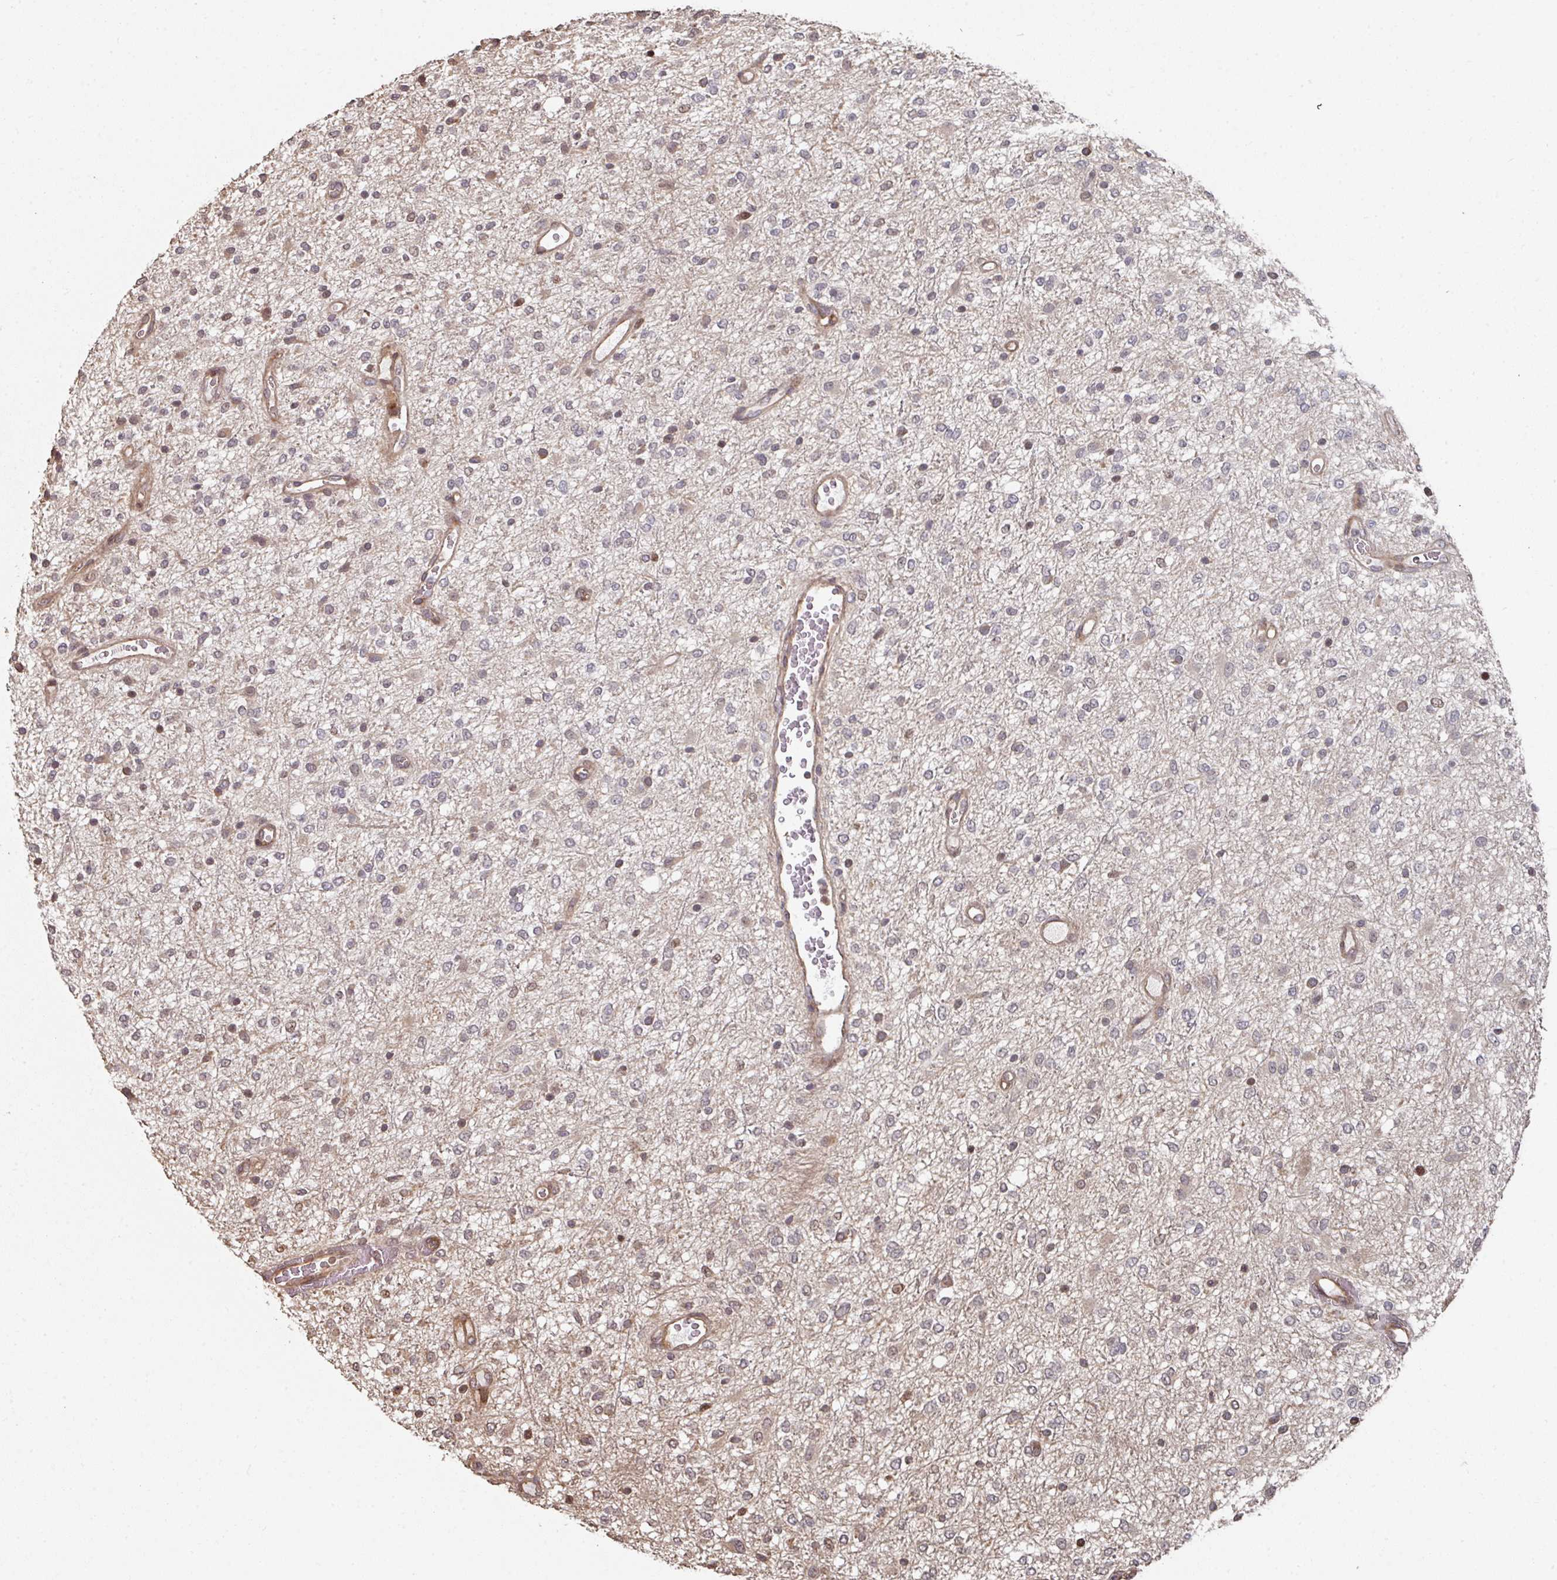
{"staining": {"intensity": "weak", "quantity": "25%-75%", "location": "cytoplasmic/membranous"}, "tissue": "glioma", "cell_type": "Tumor cells", "image_type": "cancer", "snomed": [{"axis": "morphology", "description": "Glioma, malignant, Low grade"}, {"axis": "topography", "description": "Cerebellum"}], "caption": "This histopathology image reveals IHC staining of human glioma, with low weak cytoplasmic/membranous expression in approximately 25%-75% of tumor cells.", "gene": "CA7", "patient": {"sex": "female", "age": 5}}